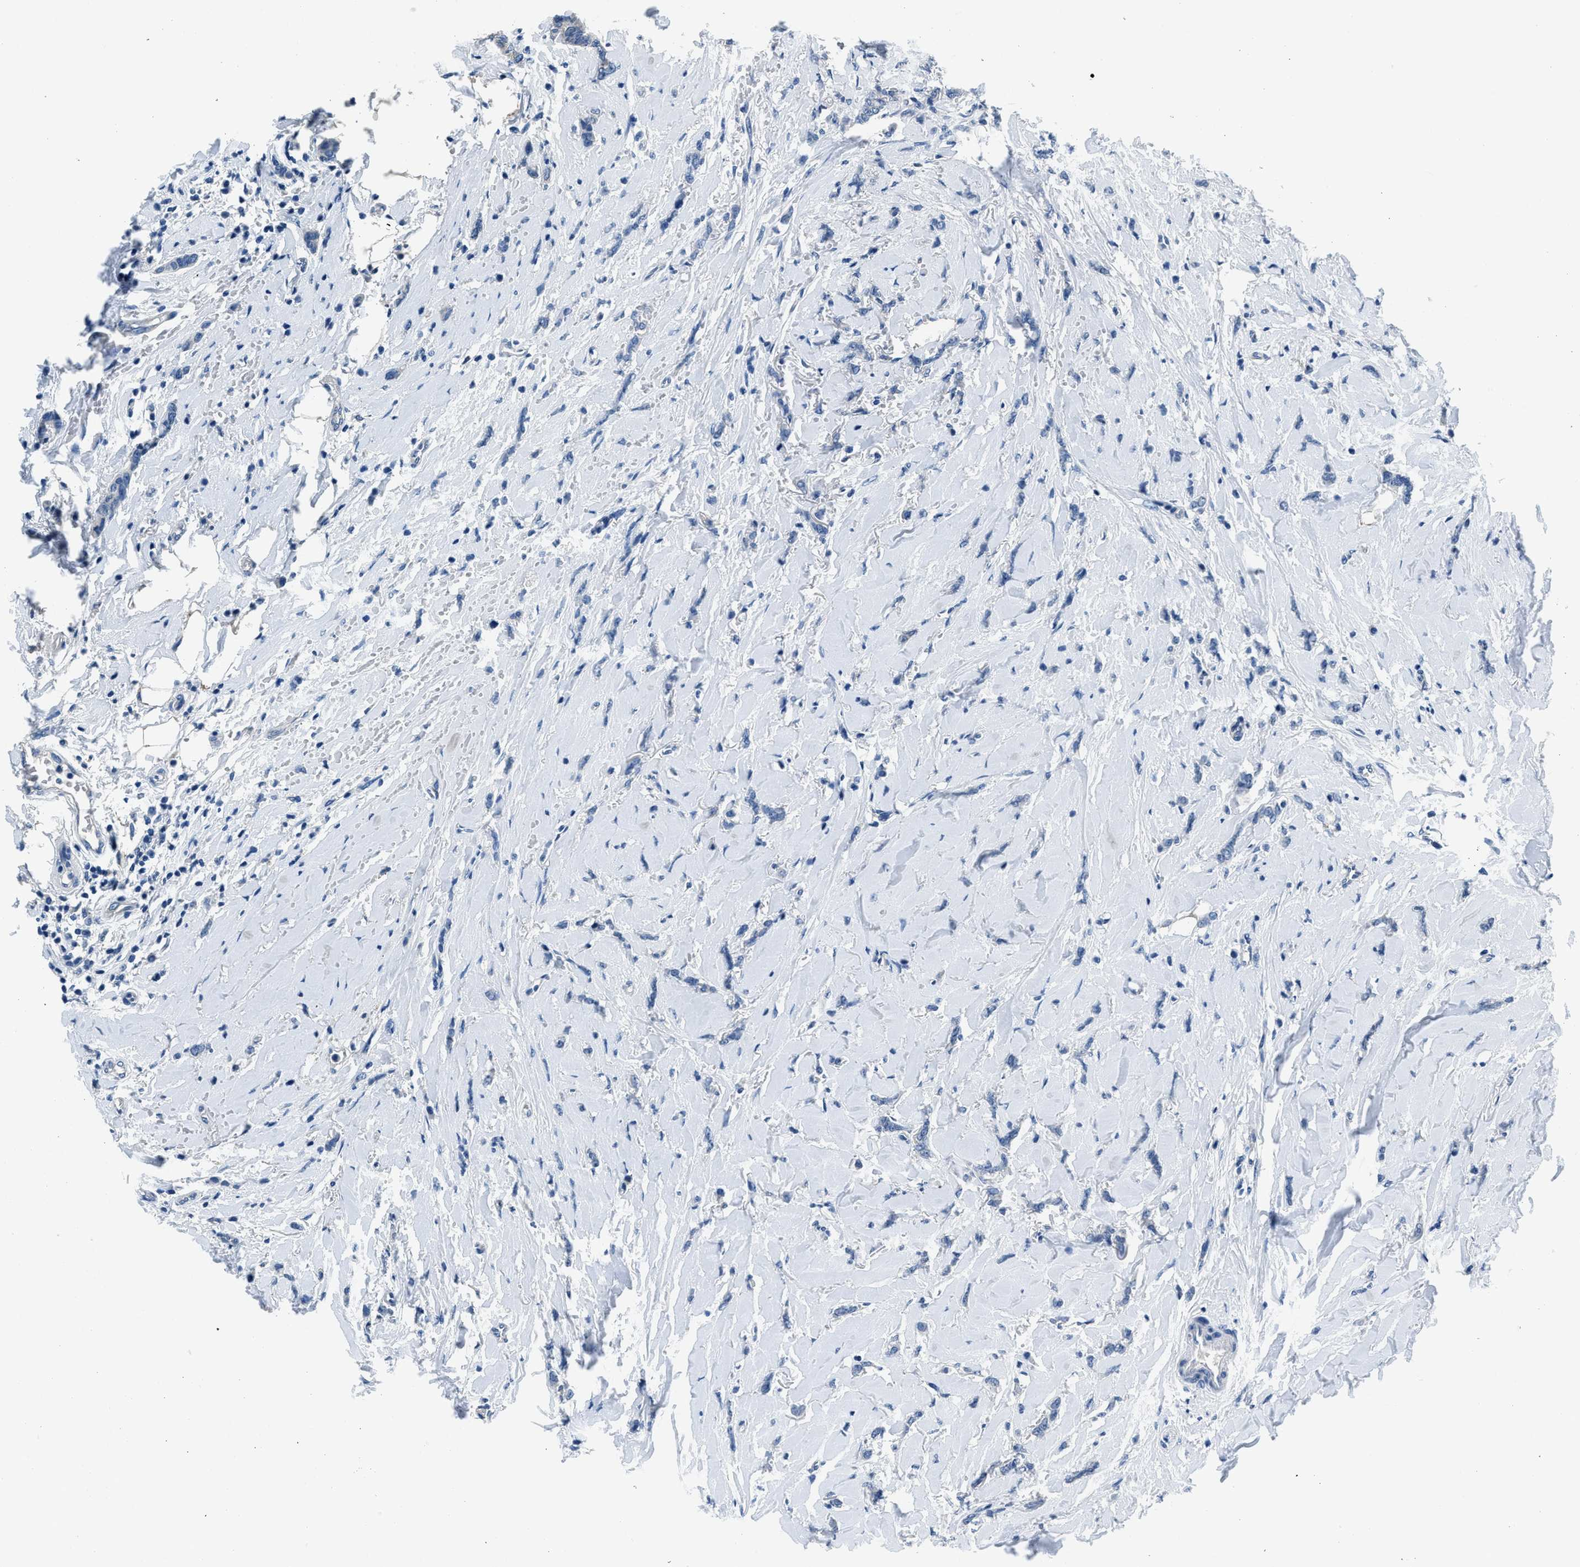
{"staining": {"intensity": "negative", "quantity": "none", "location": "none"}, "tissue": "breast cancer", "cell_type": "Tumor cells", "image_type": "cancer", "snomed": [{"axis": "morphology", "description": "Lobular carcinoma"}, {"axis": "topography", "description": "Skin"}, {"axis": "topography", "description": "Breast"}], "caption": "IHC photomicrograph of human breast cancer stained for a protein (brown), which shows no staining in tumor cells.", "gene": "GJA3", "patient": {"sex": "female", "age": 46}}